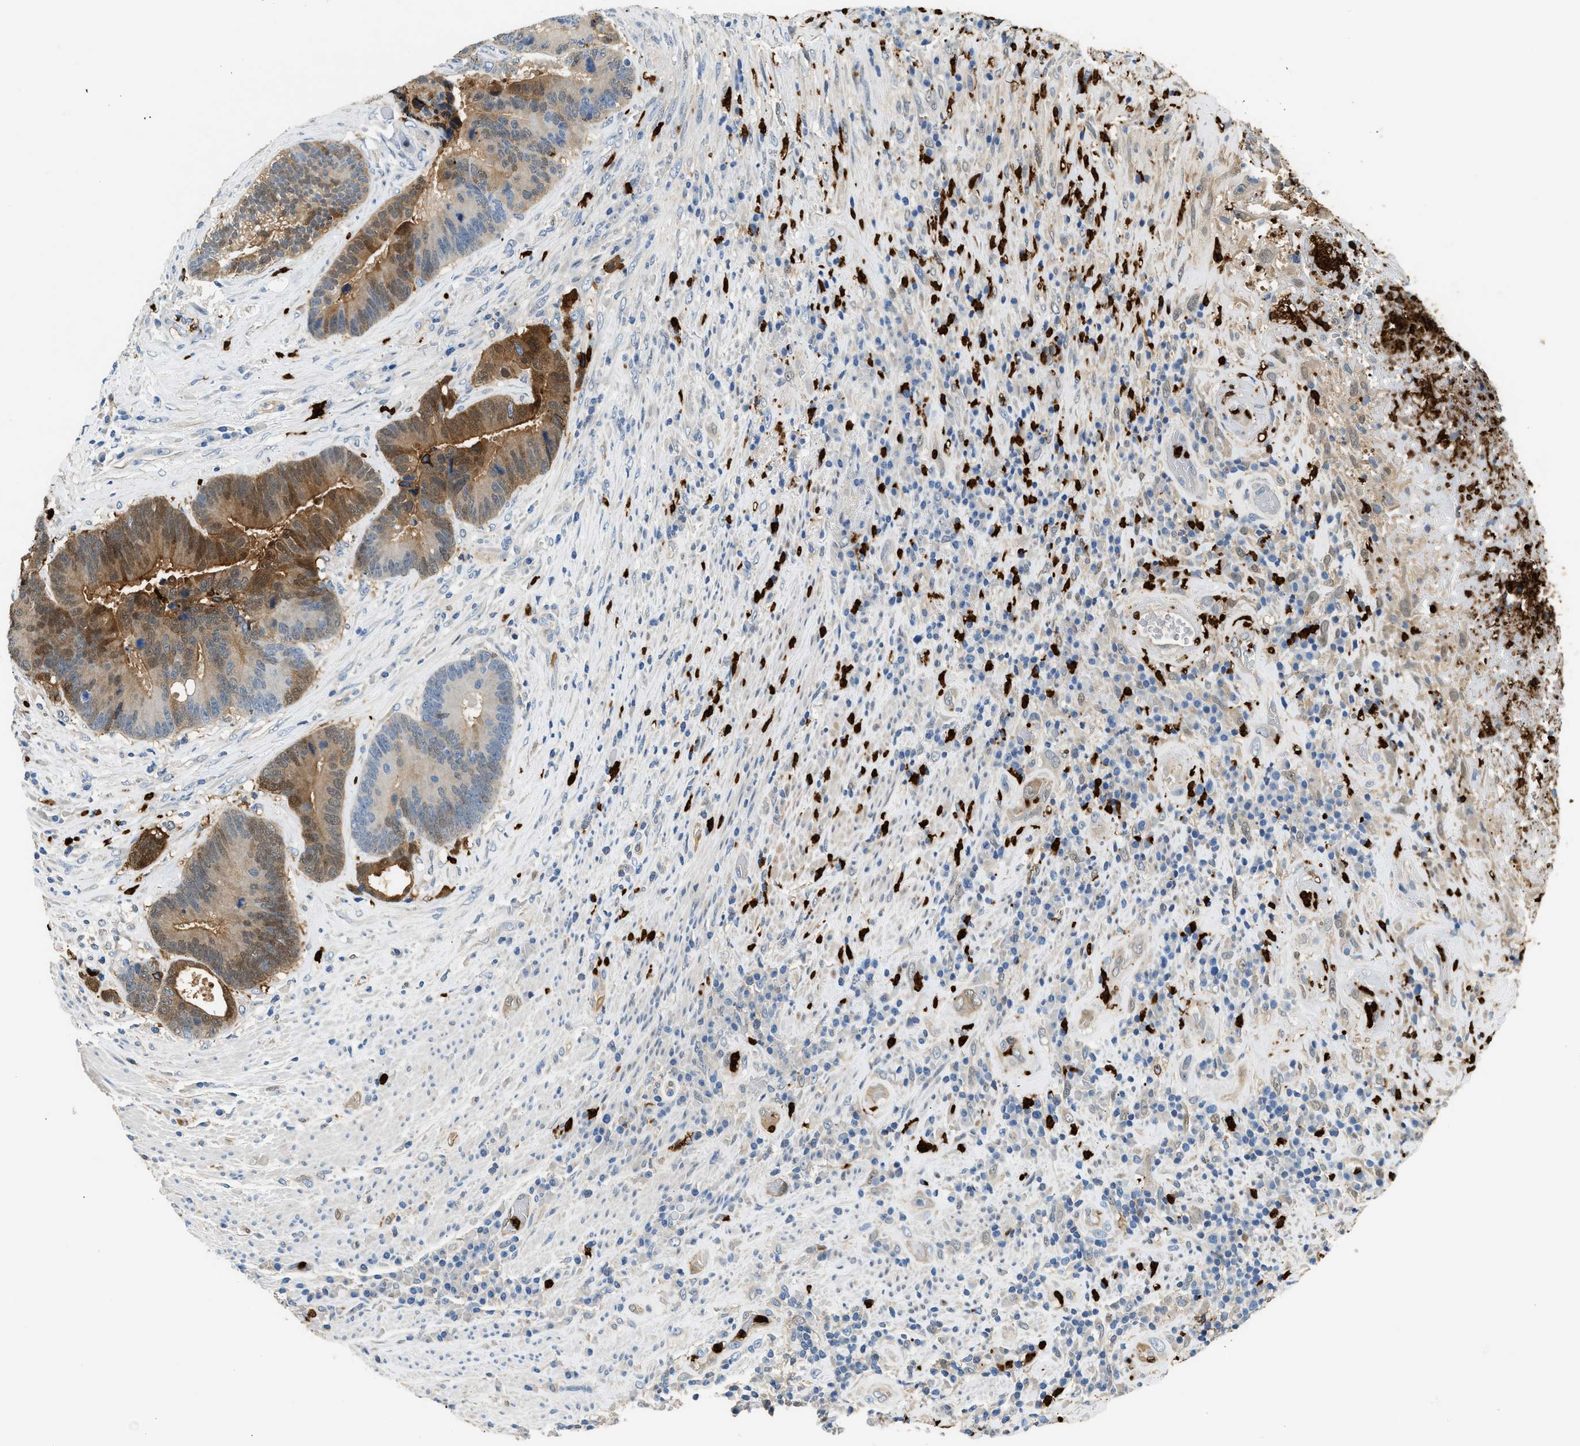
{"staining": {"intensity": "moderate", "quantity": ">75%", "location": "cytoplasmic/membranous,nuclear"}, "tissue": "colorectal cancer", "cell_type": "Tumor cells", "image_type": "cancer", "snomed": [{"axis": "morphology", "description": "Adenocarcinoma, NOS"}, {"axis": "topography", "description": "Rectum"}], "caption": "Moderate cytoplasmic/membranous and nuclear expression for a protein is seen in about >75% of tumor cells of adenocarcinoma (colorectal) using IHC.", "gene": "ANXA3", "patient": {"sex": "female", "age": 89}}